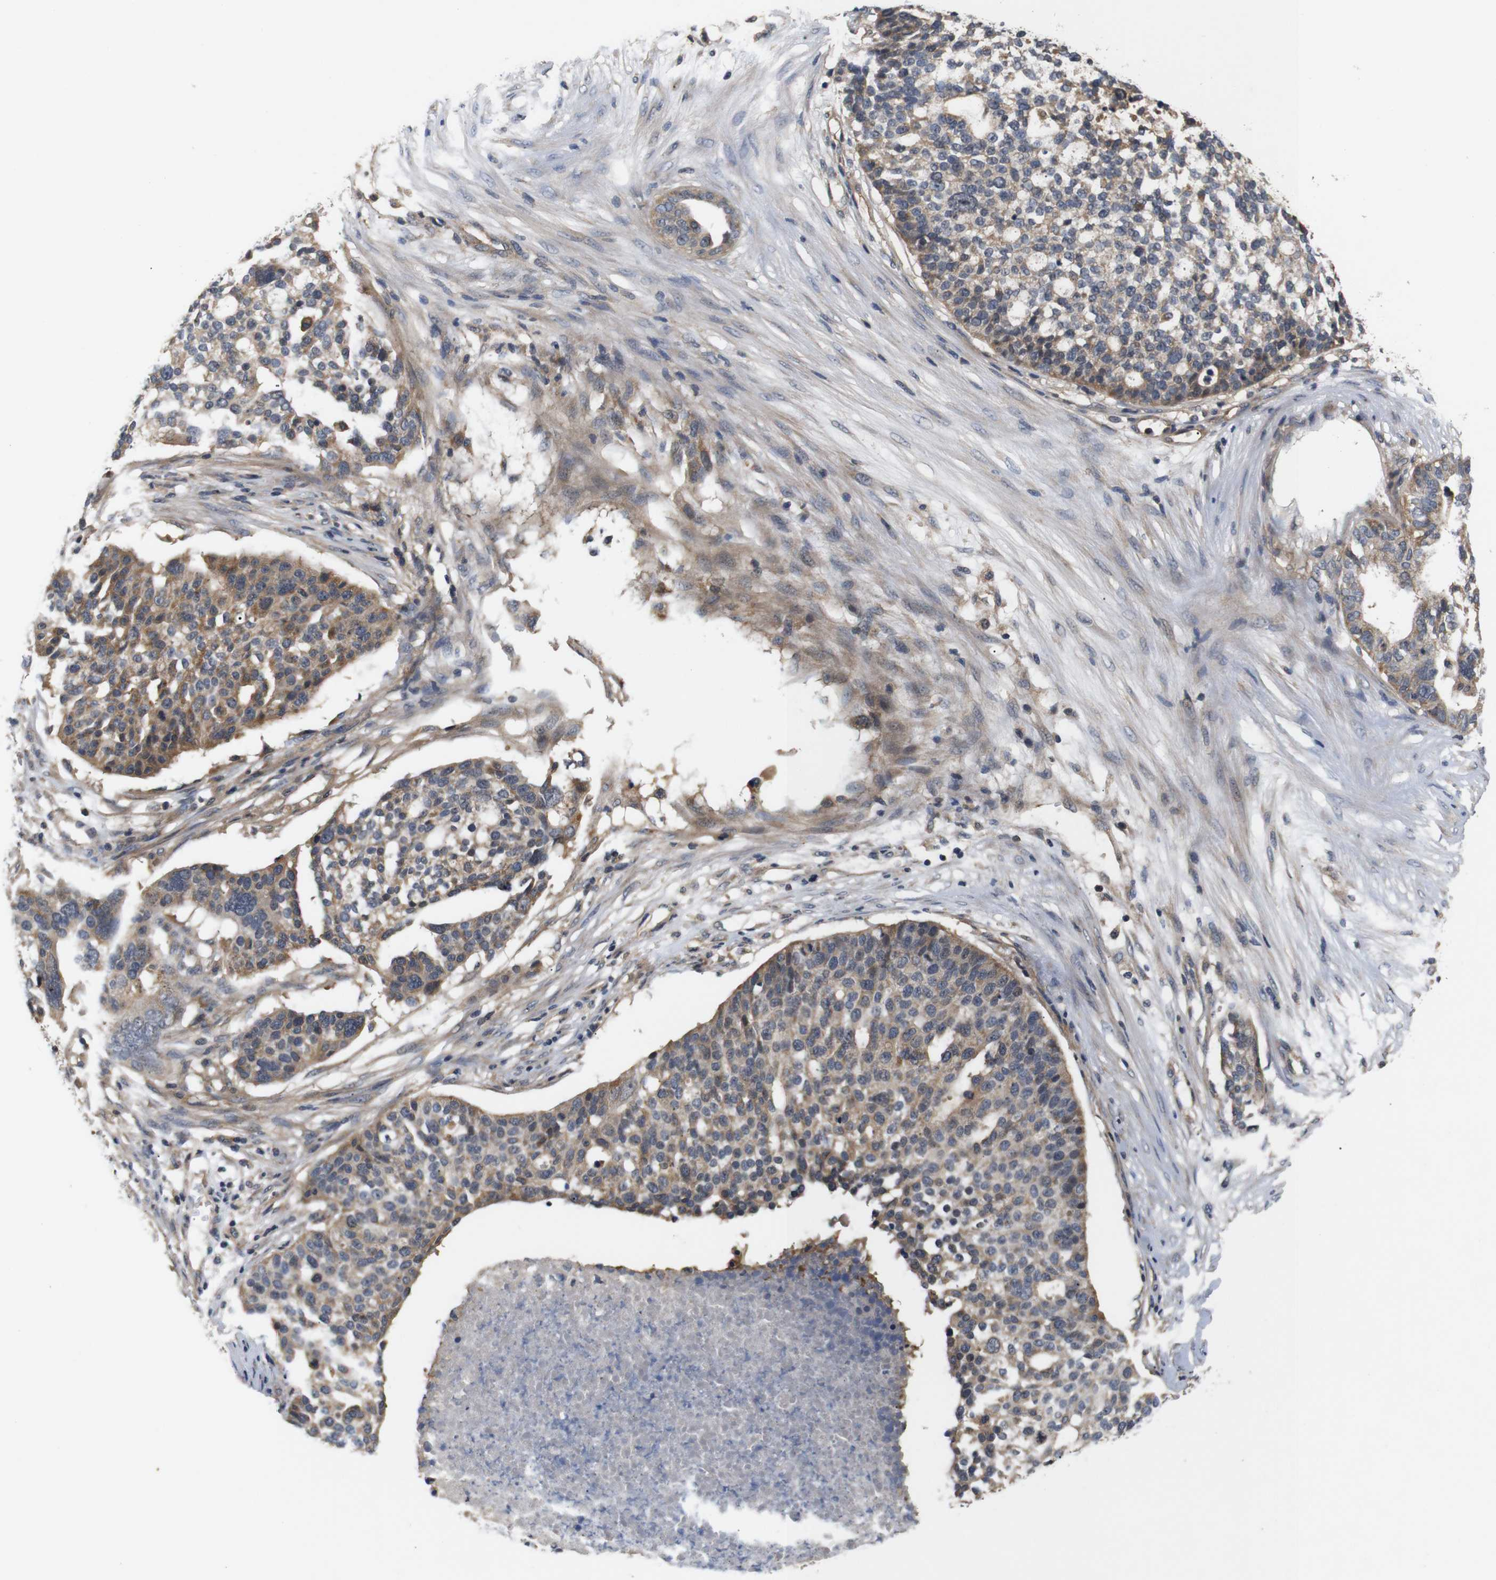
{"staining": {"intensity": "moderate", "quantity": ">75%", "location": "cytoplasmic/membranous"}, "tissue": "ovarian cancer", "cell_type": "Tumor cells", "image_type": "cancer", "snomed": [{"axis": "morphology", "description": "Cystadenocarcinoma, serous, NOS"}, {"axis": "topography", "description": "Ovary"}], "caption": "Ovarian cancer stained for a protein (brown) demonstrates moderate cytoplasmic/membranous positive expression in about >75% of tumor cells.", "gene": "RIPK1", "patient": {"sex": "female", "age": 59}}